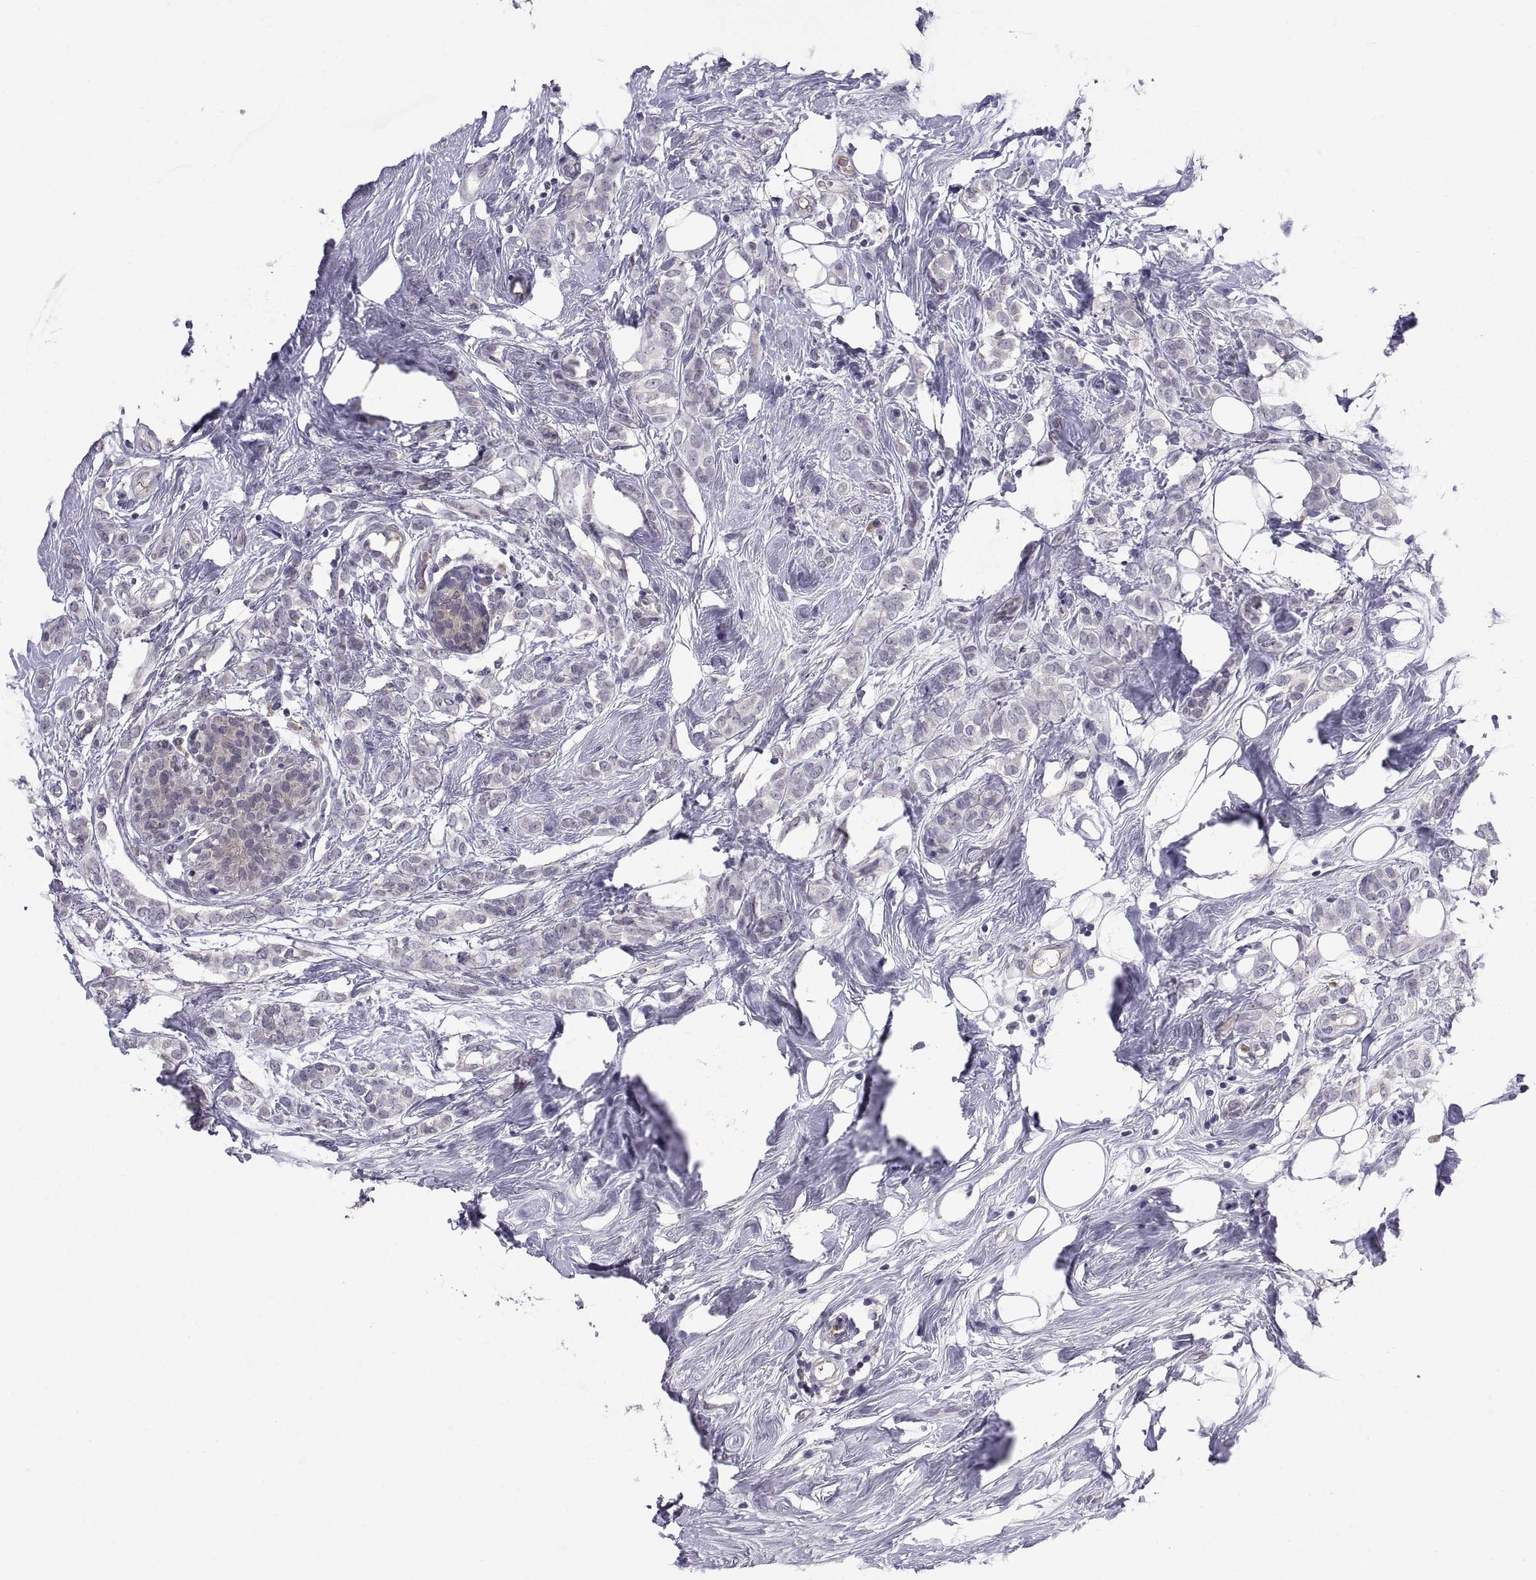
{"staining": {"intensity": "negative", "quantity": "none", "location": "none"}, "tissue": "breast cancer", "cell_type": "Tumor cells", "image_type": "cancer", "snomed": [{"axis": "morphology", "description": "Lobular carcinoma"}, {"axis": "topography", "description": "Breast"}], "caption": "The image exhibits no significant expression in tumor cells of breast lobular carcinoma.", "gene": "PKP1", "patient": {"sex": "female", "age": 49}}